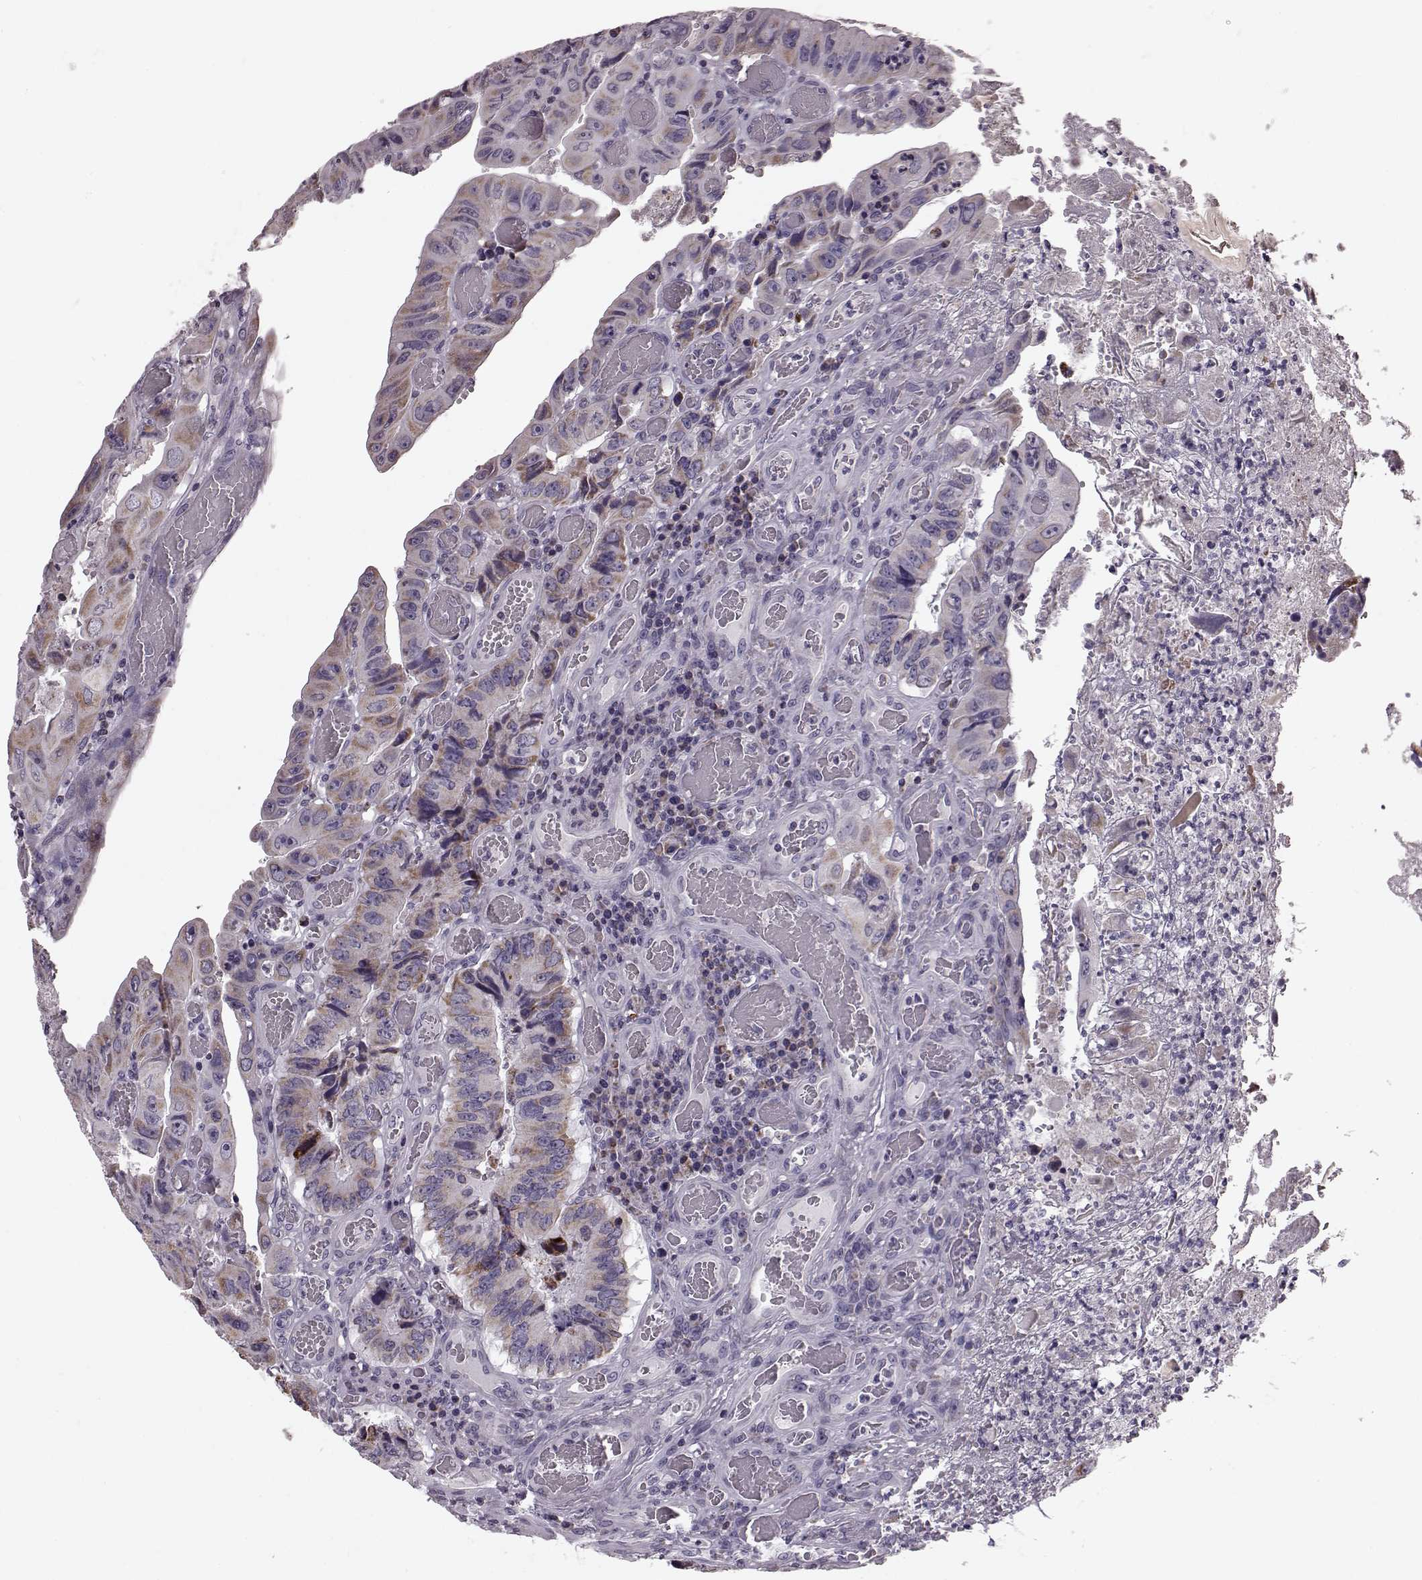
{"staining": {"intensity": "moderate", "quantity": ">75%", "location": "cytoplasmic/membranous"}, "tissue": "colorectal cancer", "cell_type": "Tumor cells", "image_type": "cancer", "snomed": [{"axis": "morphology", "description": "Adenocarcinoma, NOS"}, {"axis": "topography", "description": "Colon"}], "caption": "Human colorectal adenocarcinoma stained for a protein (brown) shows moderate cytoplasmic/membranous positive staining in about >75% of tumor cells.", "gene": "ATP5MF", "patient": {"sex": "female", "age": 84}}